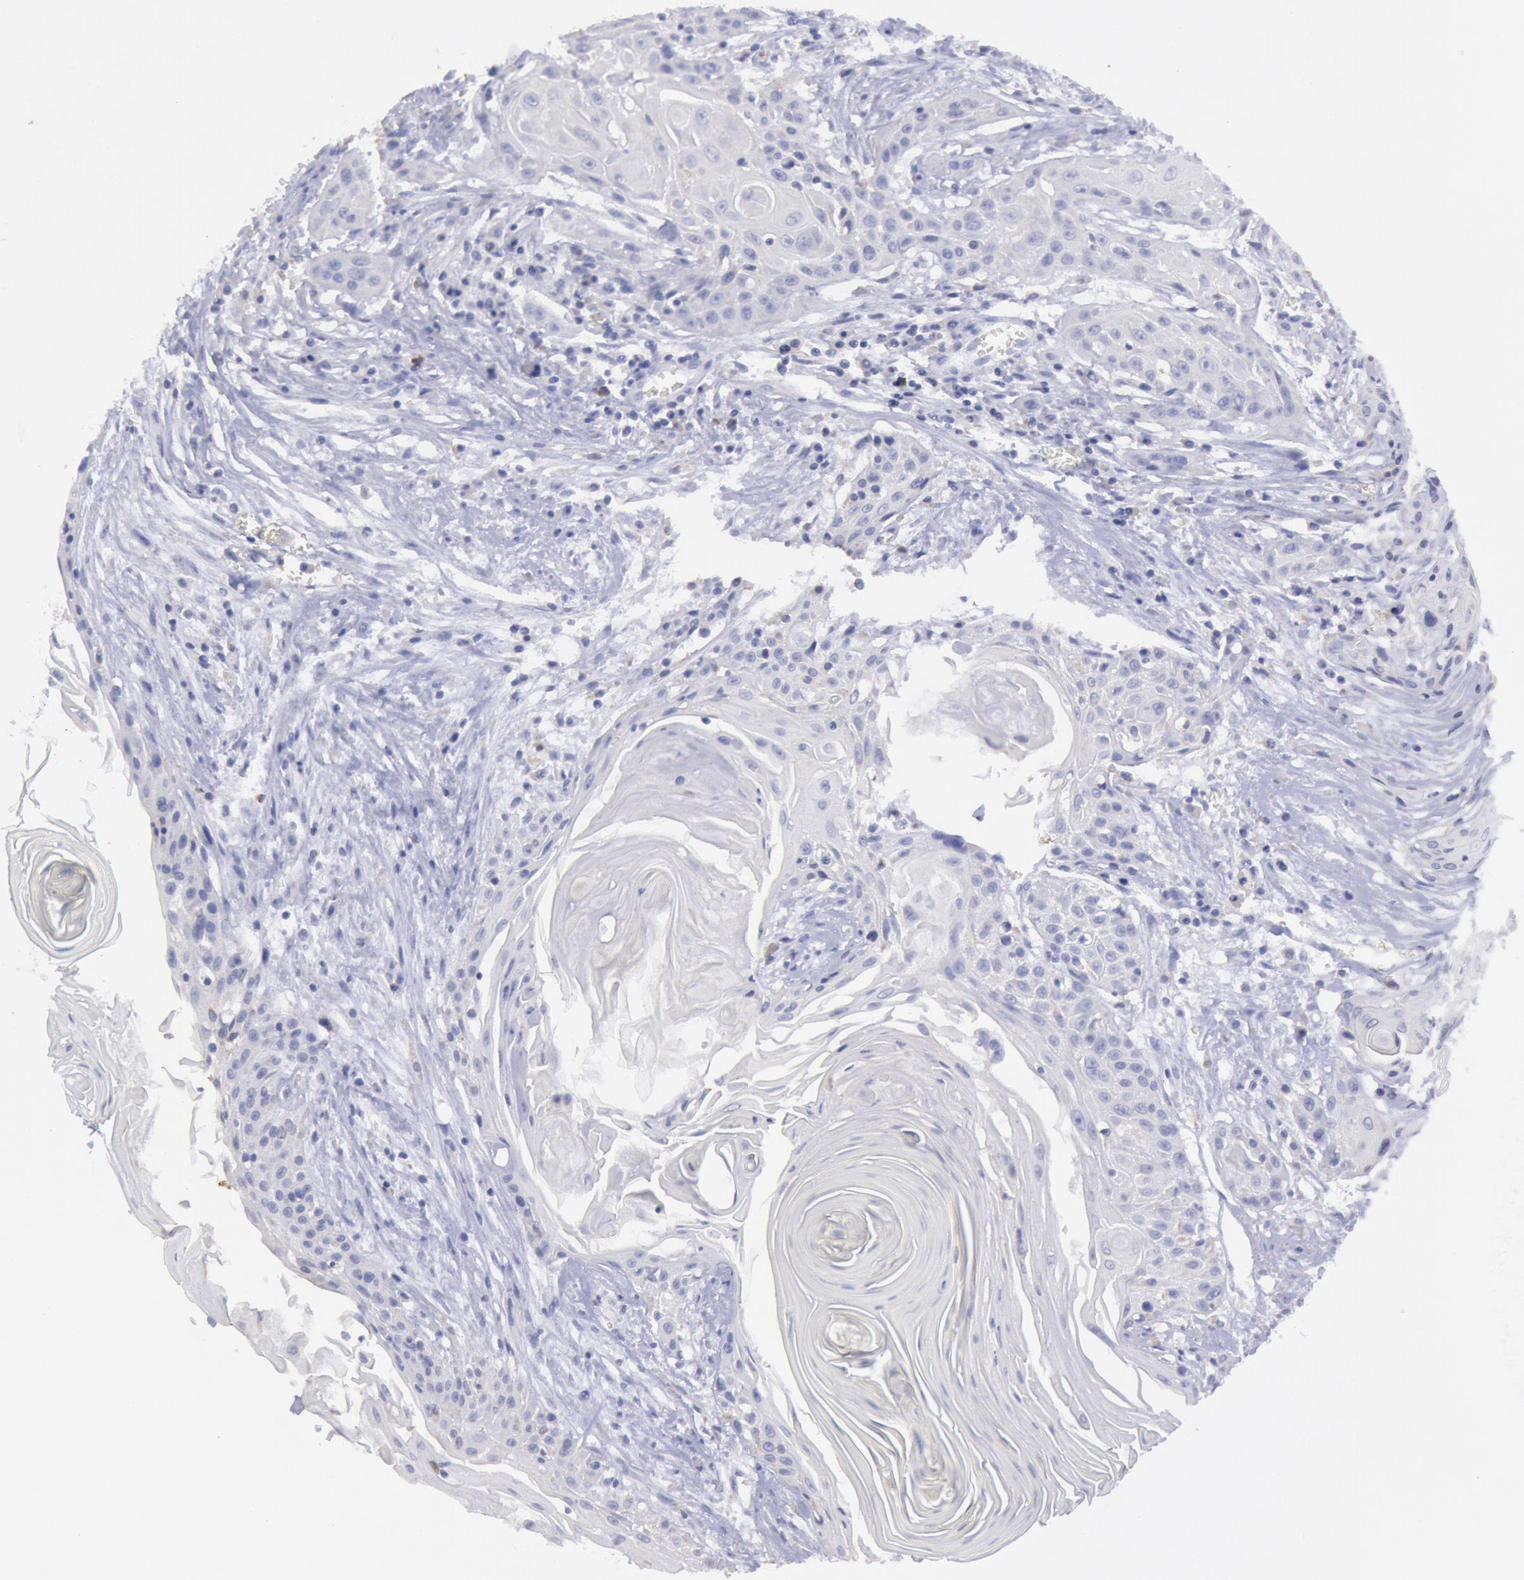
{"staining": {"intensity": "negative", "quantity": "none", "location": "none"}, "tissue": "head and neck cancer", "cell_type": "Tumor cells", "image_type": "cancer", "snomed": [{"axis": "morphology", "description": "Squamous cell carcinoma, NOS"}, {"axis": "morphology", "description": "Squamous cell carcinoma, metastatic, NOS"}, {"axis": "topography", "description": "Lymph node"}, {"axis": "topography", "description": "Salivary gland"}, {"axis": "topography", "description": "Head-Neck"}], "caption": "Immunohistochemistry (IHC) of human head and neck cancer (squamous cell carcinoma) exhibits no expression in tumor cells.", "gene": "MYH7", "patient": {"sex": "female", "age": 74}}